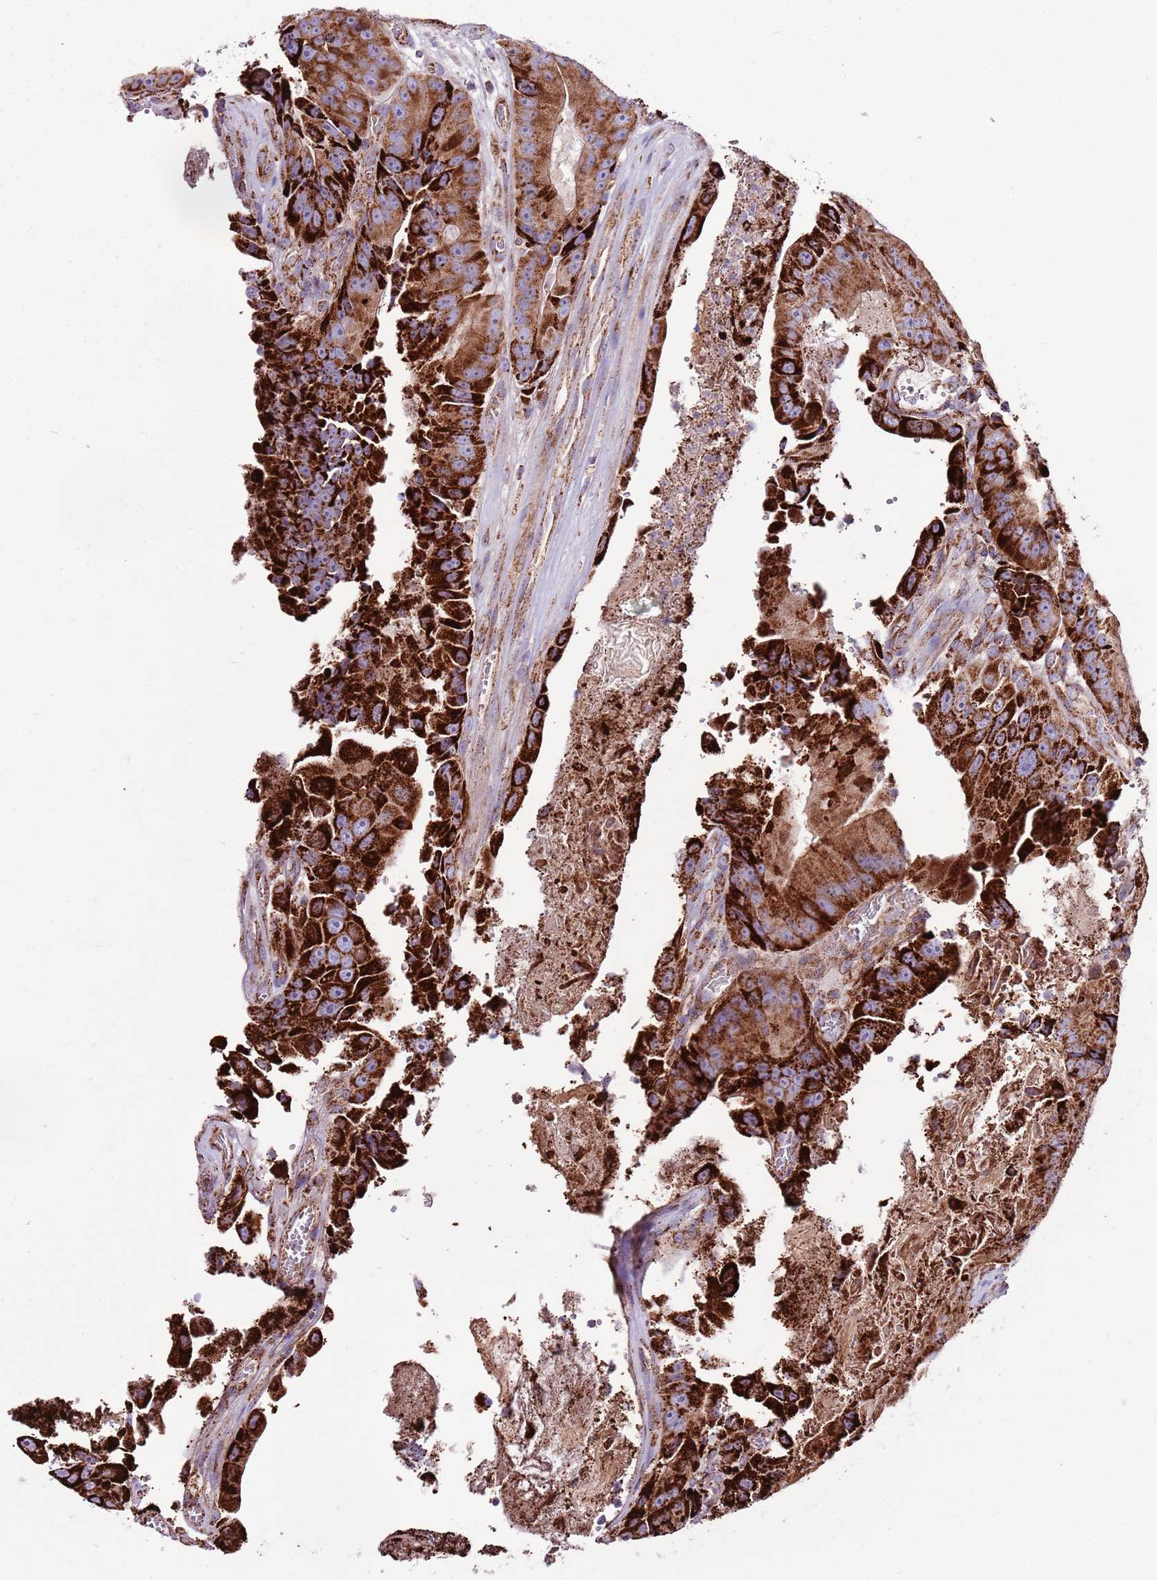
{"staining": {"intensity": "strong", "quantity": ">75%", "location": "cytoplasmic/membranous"}, "tissue": "colorectal cancer", "cell_type": "Tumor cells", "image_type": "cancer", "snomed": [{"axis": "morphology", "description": "Adenocarcinoma, NOS"}, {"axis": "topography", "description": "Colon"}], "caption": "Brown immunohistochemical staining in colorectal cancer (adenocarcinoma) reveals strong cytoplasmic/membranous staining in about >75% of tumor cells. (DAB = brown stain, brightfield microscopy at high magnification).", "gene": "HECTD4", "patient": {"sex": "female", "age": 86}}